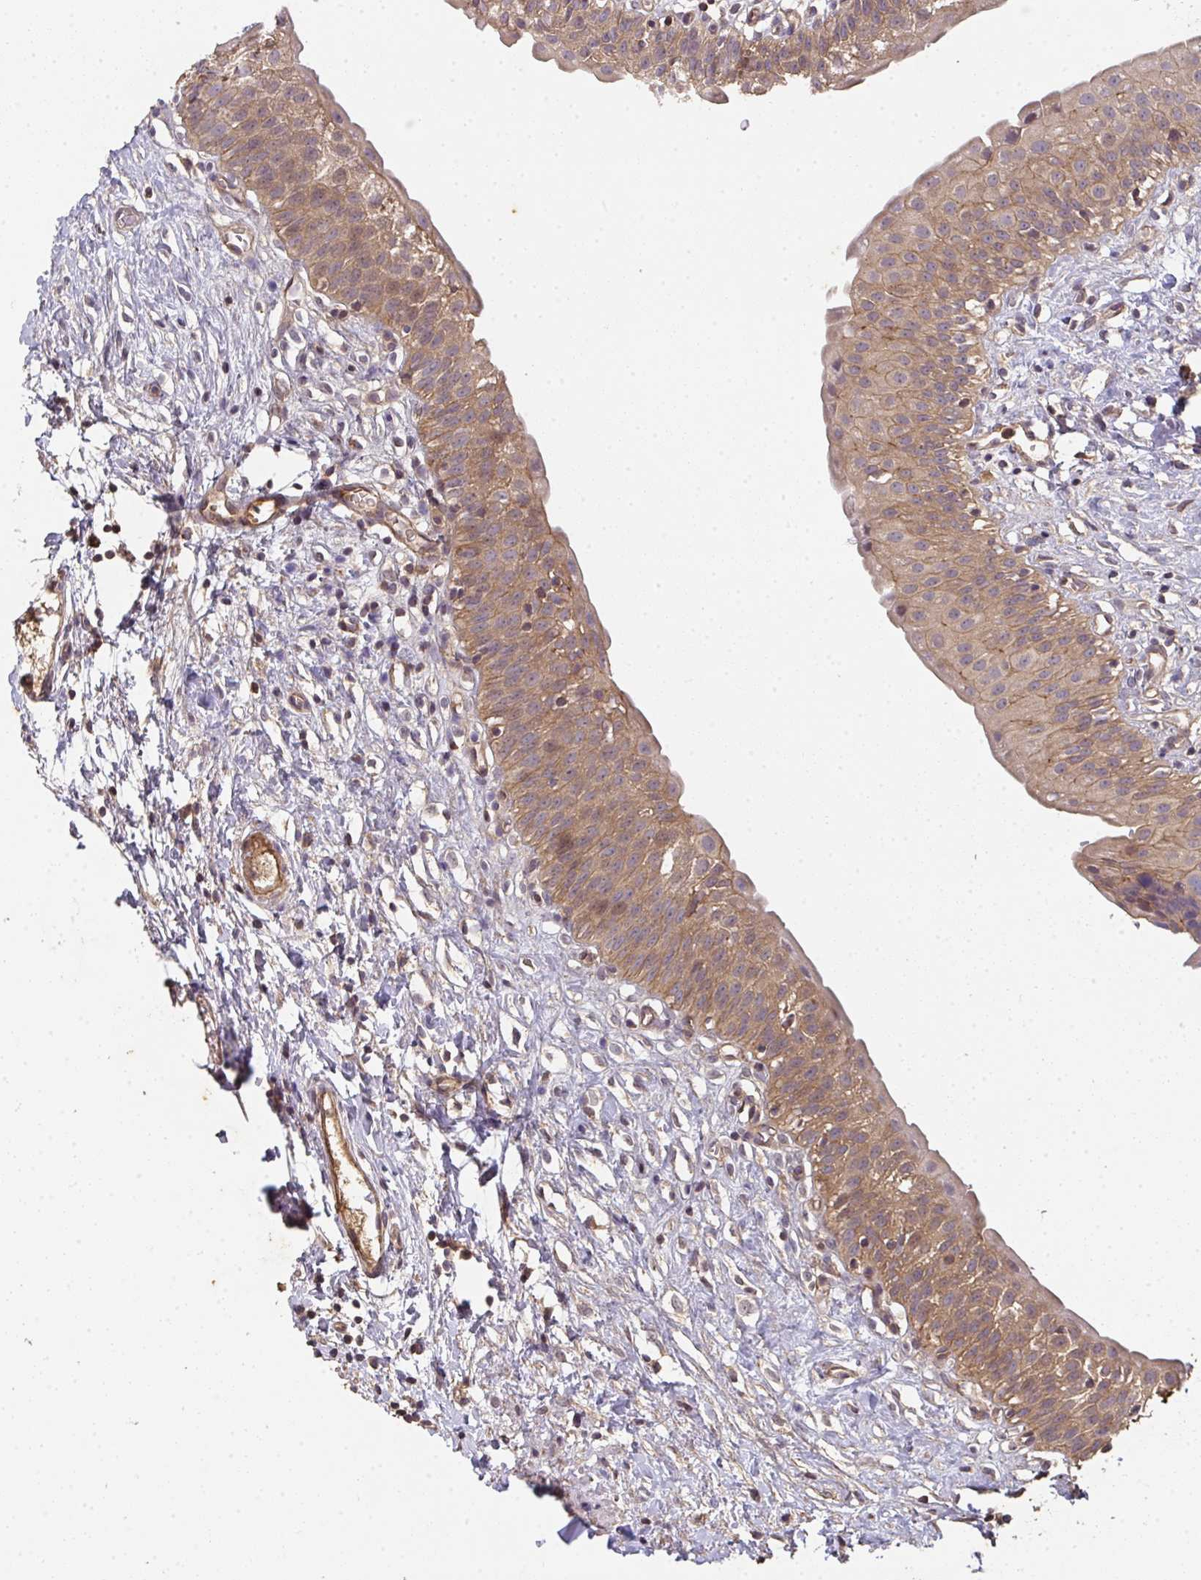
{"staining": {"intensity": "moderate", "quantity": ">75%", "location": "cytoplasmic/membranous"}, "tissue": "urinary bladder", "cell_type": "Urothelial cells", "image_type": "normal", "snomed": [{"axis": "morphology", "description": "Normal tissue, NOS"}, {"axis": "topography", "description": "Urinary bladder"}], "caption": "Immunohistochemical staining of unremarkable human urinary bladder demonstrates moderate cytoplasmic/membranous protein positivity in about >75% of urothelial cells.", "gene": "TNMD", "patient": {"sex": "male", "age": 51}}